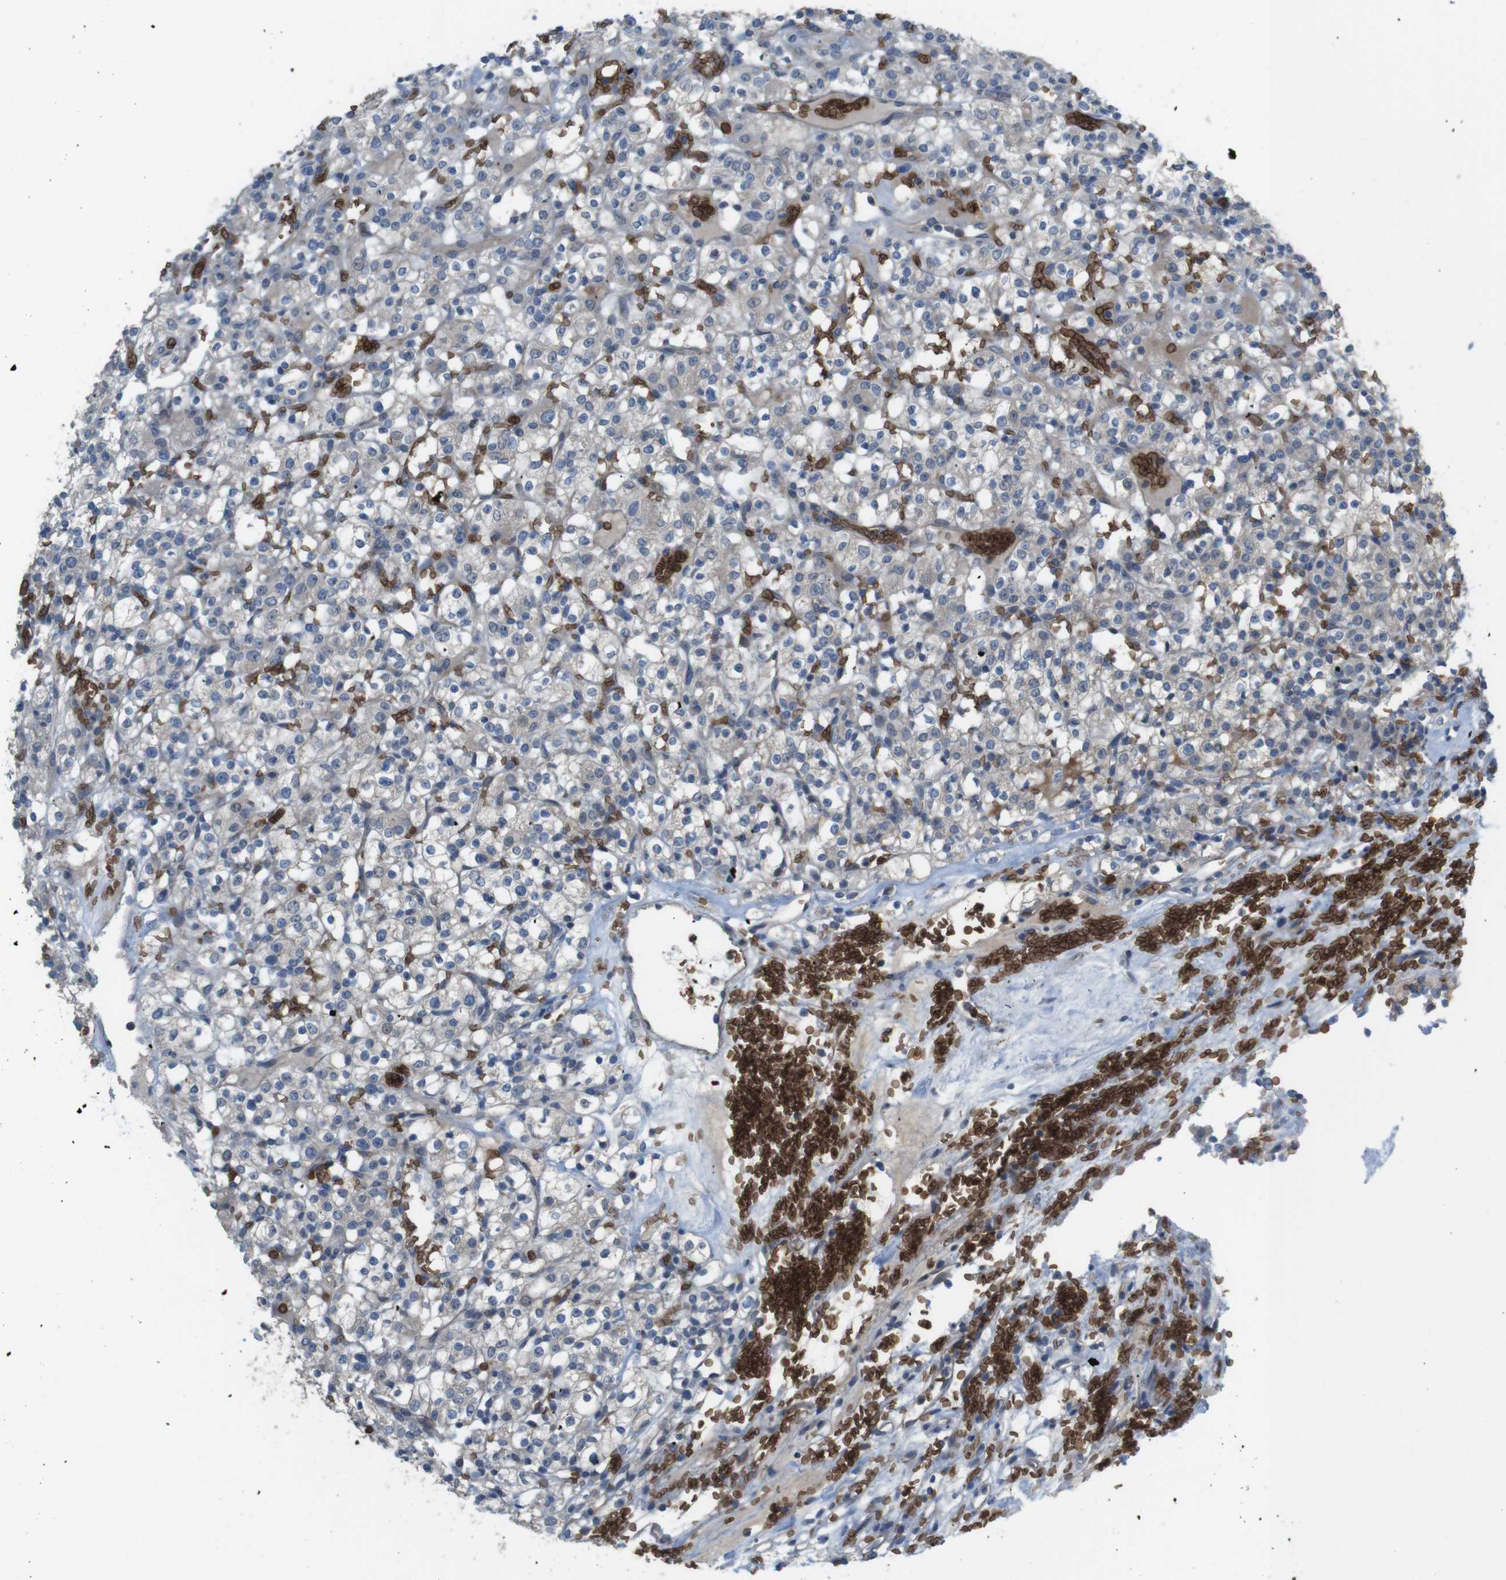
{"staining": {"intensity": "negative", "quantity": "none", "location": "none"}, "tissue": "renal cancer", "cell_type": "Tumor cells", "image_type": "cancer", "snomed": [{"axis": "morphology", "description": "Normal tissue, NOS"}, {"axis": "morphology", "description": "Adenocarcinoma, NOS"}, {"axis": "topography", "description": "Kidney"}], "caption": "High magnification brightfield microscopy of renal adenocarcinoma stained with DAB (brown) and counterstained with hematoxylin (blue): tumor cells show no significant positivity.", "gene": "GYPA", "patient": {"sex": "female", "age": 72}}